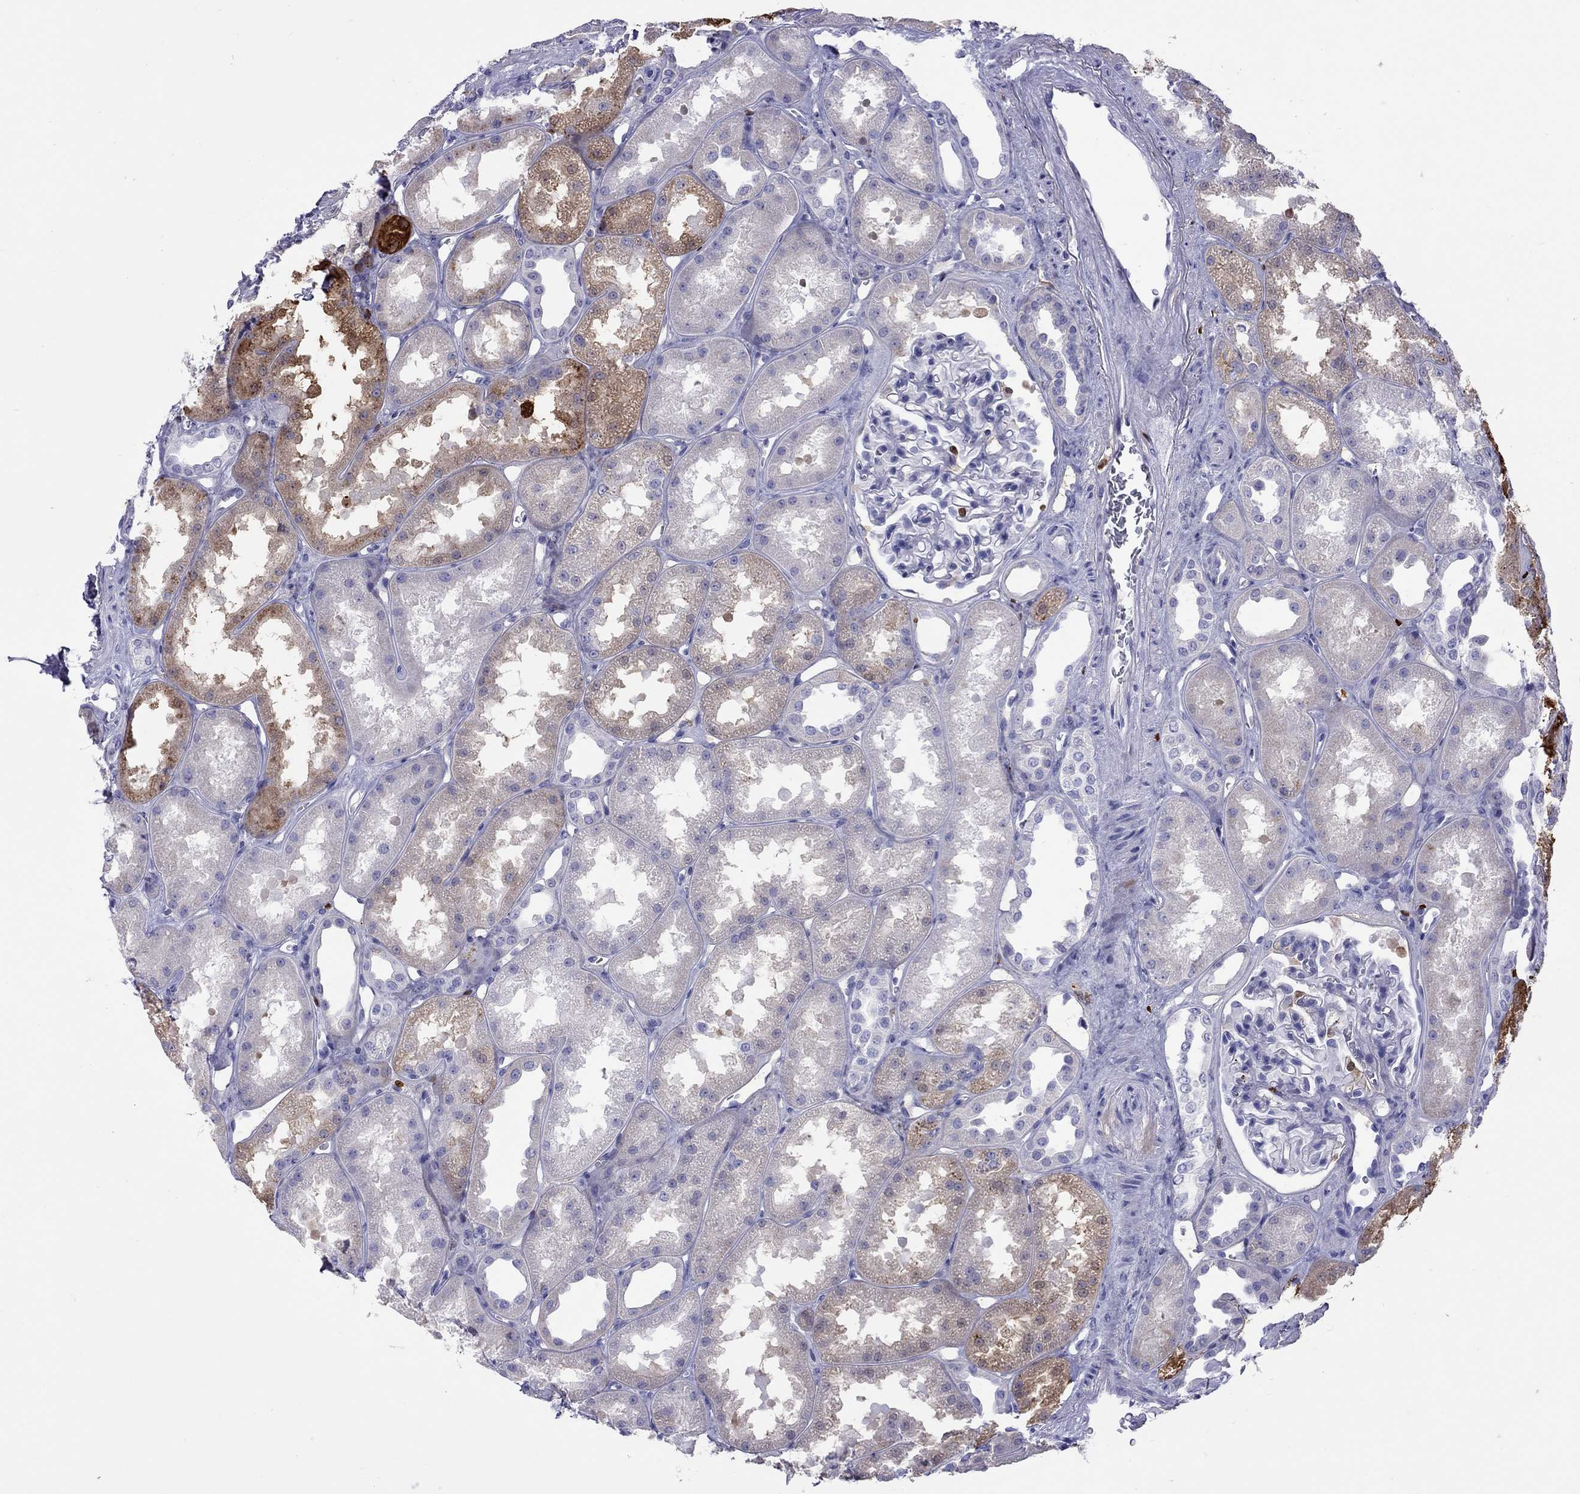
{"staining": {"intensity": "negative", "quantity": "none", "location": "none"}, "tissue": "kidney", "cell_type": "Cells in glomeruli", "image_type": "normal", "snomed": [{"axis": "morphology", "description": "Normal tissue, NOS"}, {"axis": "topography", "description": "Kidney"}], "caption": "Immunohistochemical staining of benign kidney shows no significant expression in cells in glomeruli.", "gene": "SERPINA3", "patient": {"sex": "male", "age": 61}}